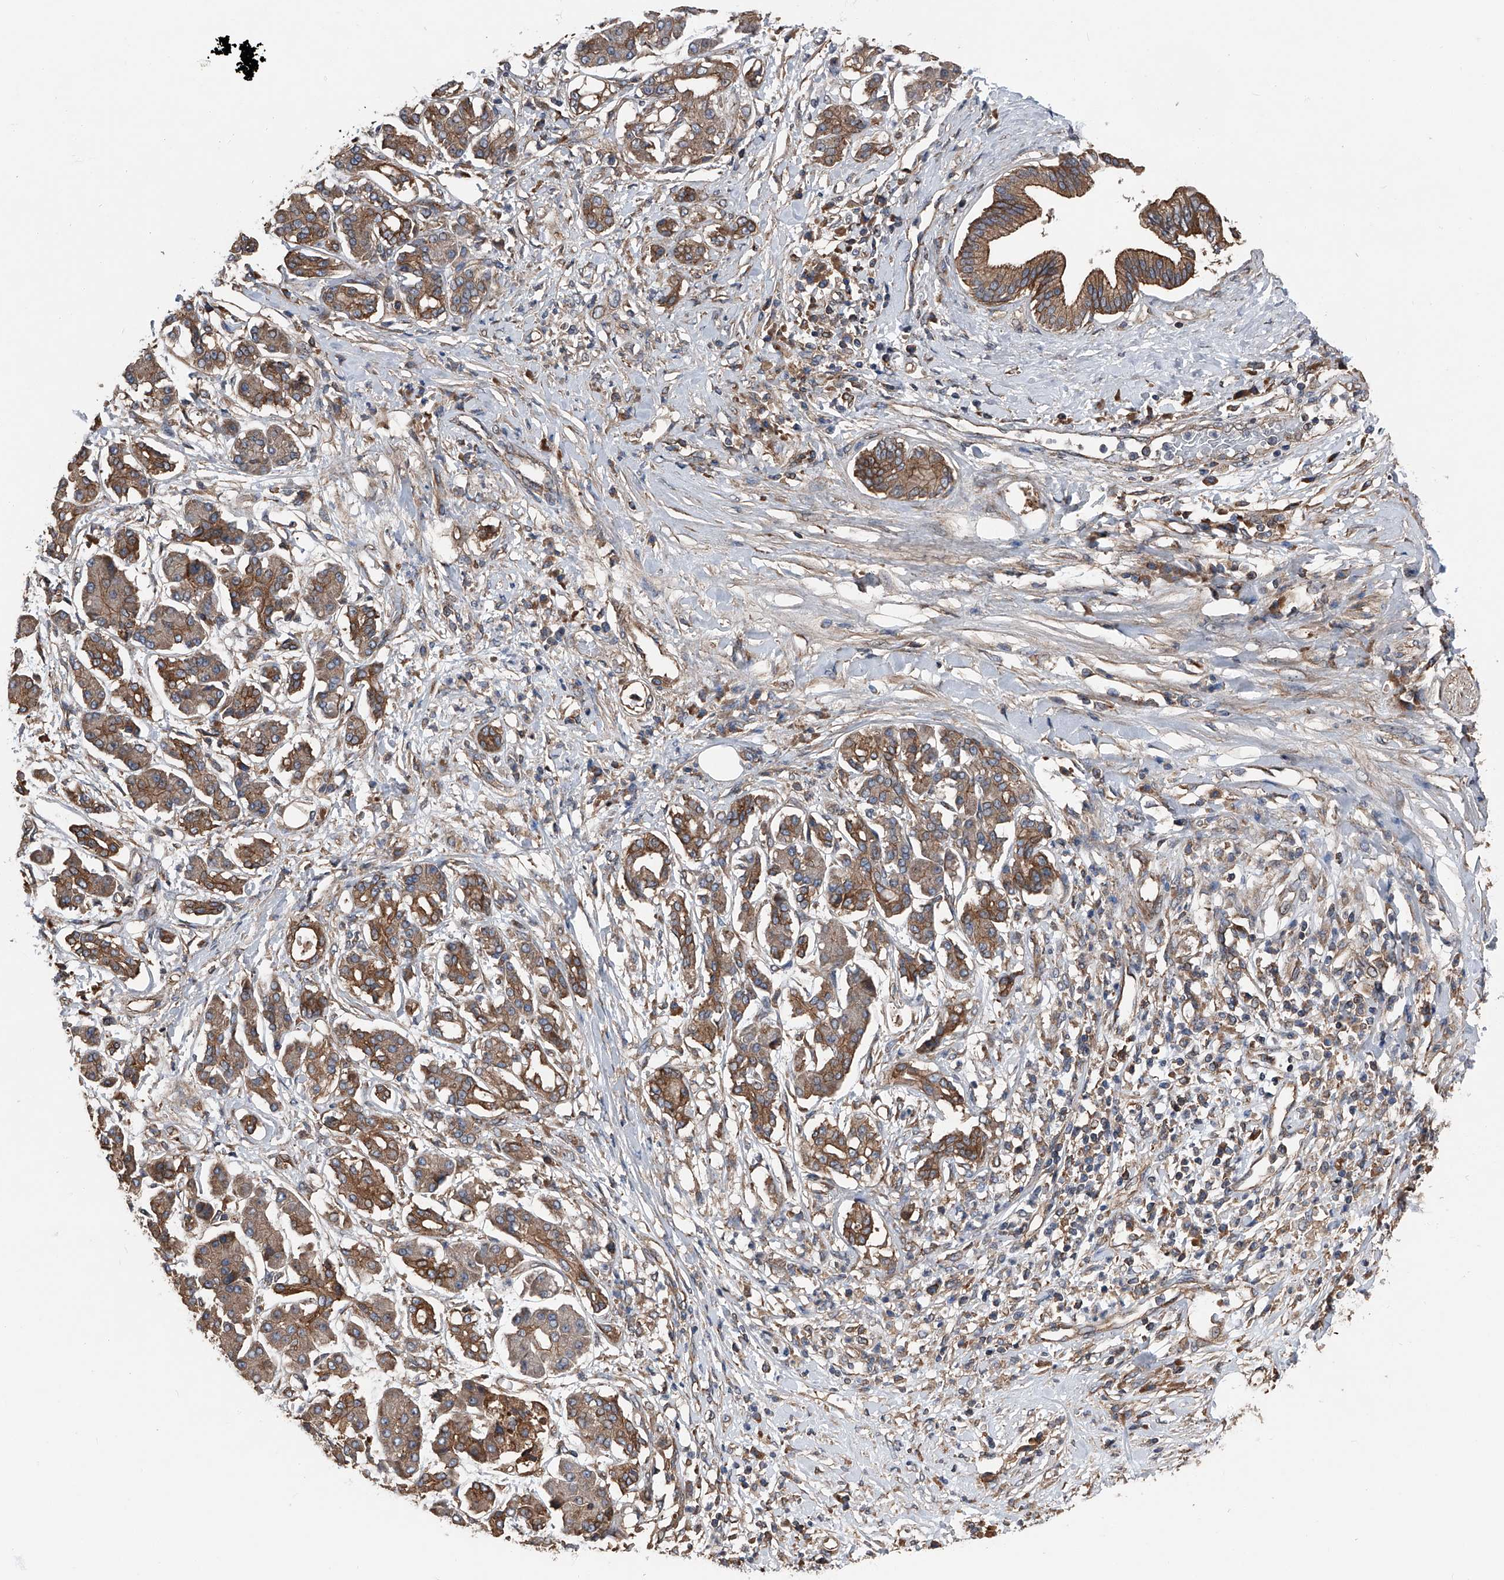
{"staining": {"intensity": "strong", "quantity": ">75%", "location": "cytoplasmic/membranous"}, "tissue": "pancreatic cancer", "cell_type": "Tumor cells", "image_type": "cancer", "snomed": [{"axis": "morphology", "description": "Adenocarcinoma, NOS"}, {"axis": "topography", "description": "Pancreas"}], "caption": "An image showing strong cytoplasmic/membranous staining in approximately >75% of tumor cells in pancreatic adenocarcinoma, as visualized by brown immunohistochemical staining.", "gene": "KCNJ2", "patient": {"sex": "female", "age": 56}}